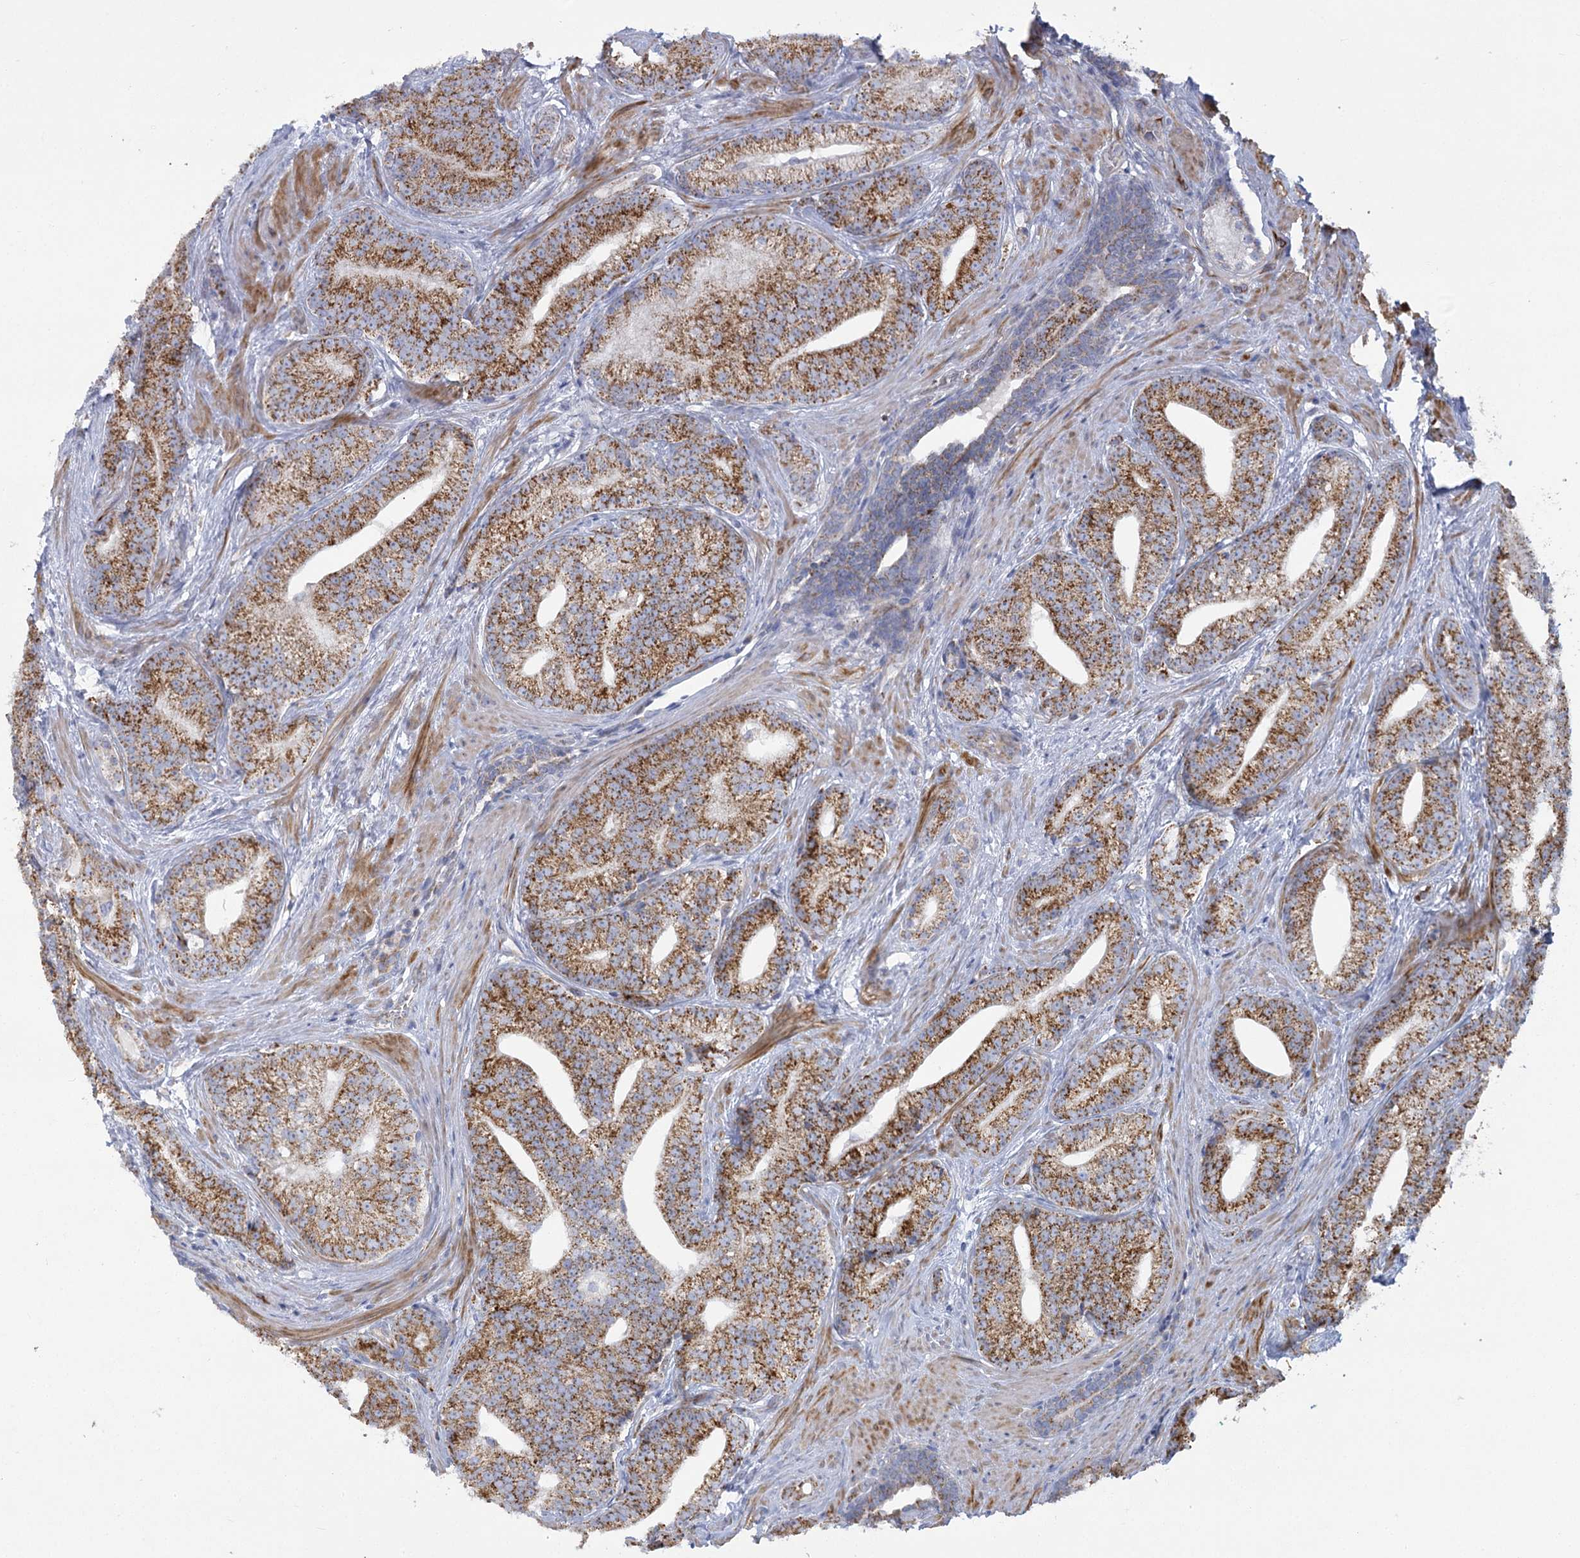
{"staining": {"intensity": "moderate", "quantity": "25%-75%", "location": "cytoplasmic/membranous"}, "tissue": "prostate cancer", "cell_type": "Tumor cells", "image_type": "cancer", "snomed": [{"axis": "morphology", "description": "Adenocarcinoma, Low grade"}, {"axis": "topography", "description": "Prostate"}], "caption": "An immunohistochemistry (IHC) micrograph of tumor tissue is shown. Protein staining in brown labels moderate cytoplasmic/membranous positivity in prostate cancer (adenocarcinoma (low-grade)) within tumor cells.", "gene": "DHTKD1", "patient": {"sex": "male", "age": 71}}